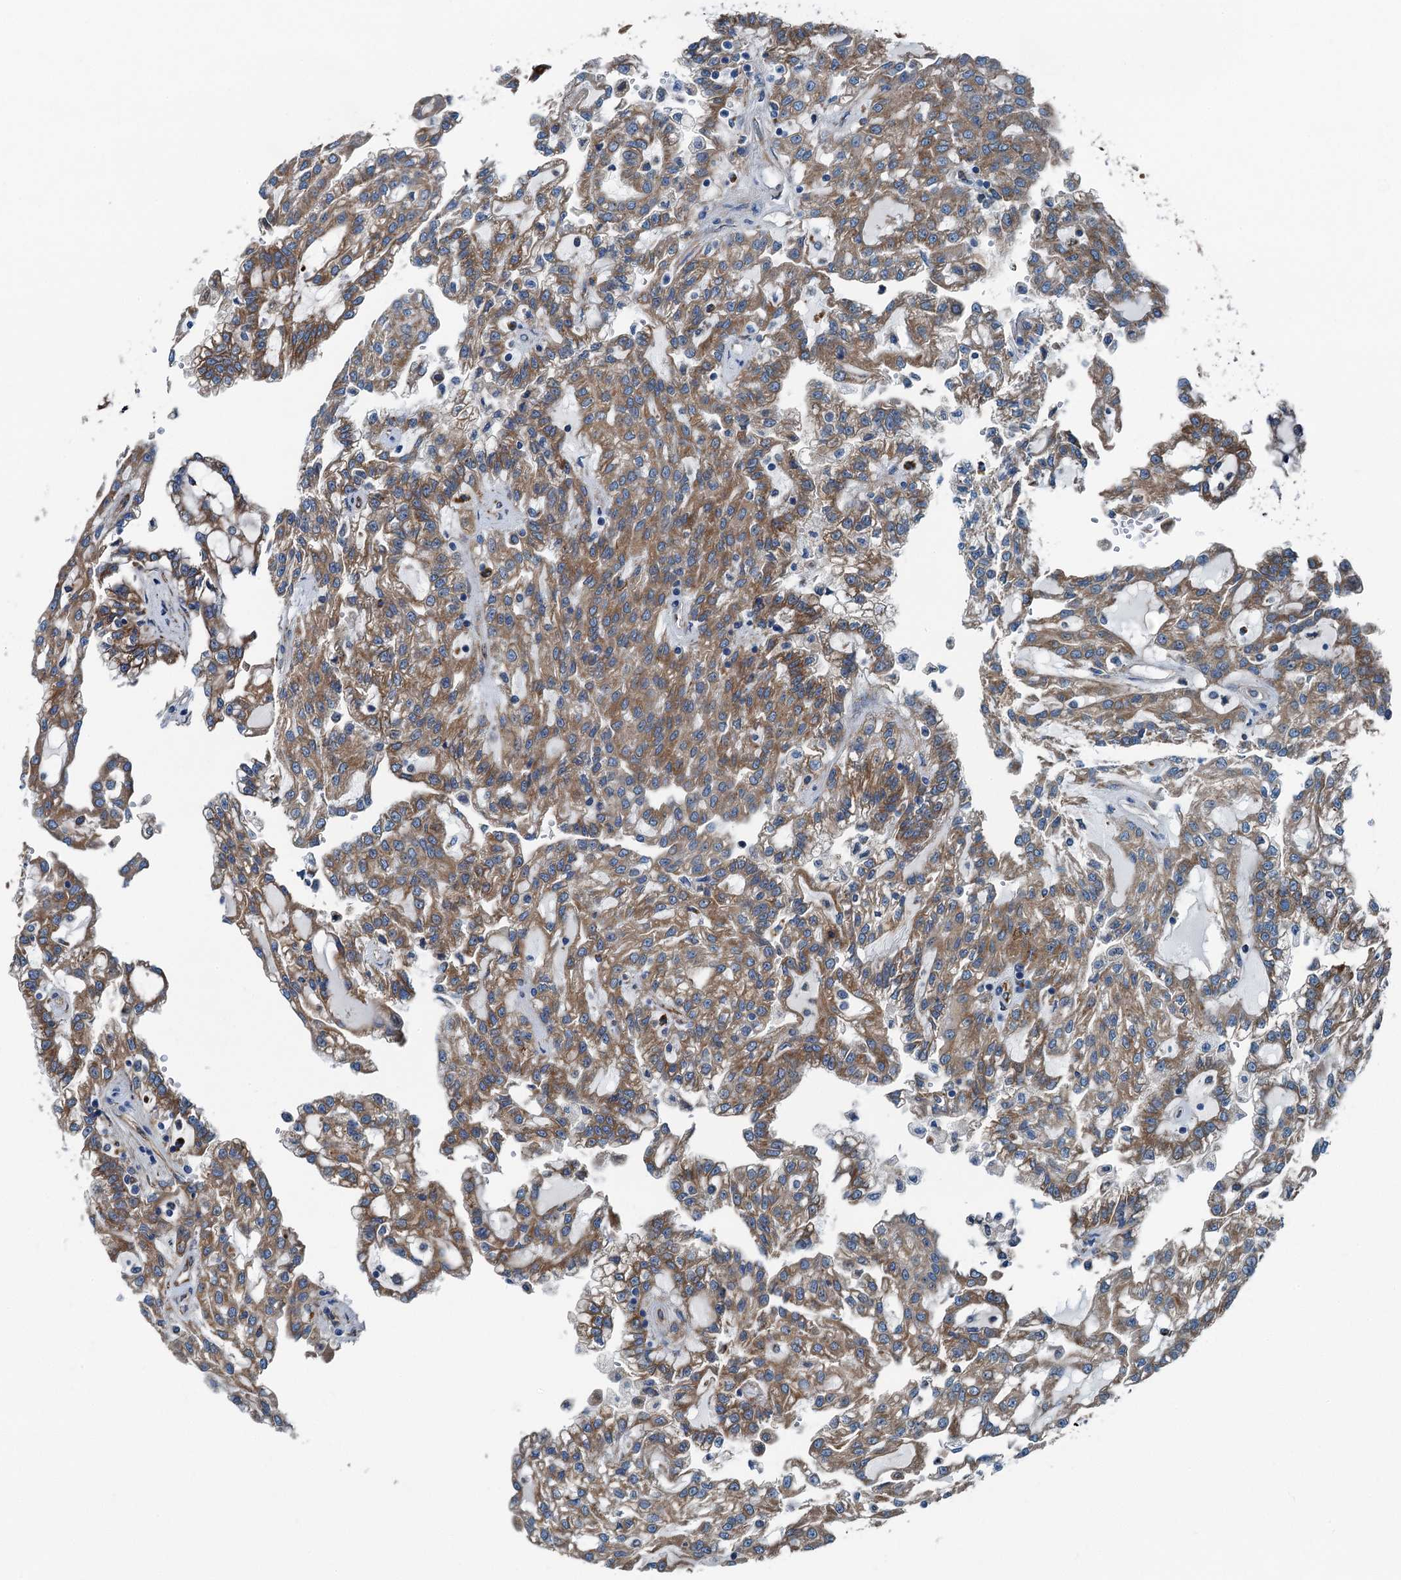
{"staining": {"intensity": "moderate", "quantity": ">75%", "location": "cytoplasmic/membranous"}, "tissue": "renal cancer", "cell_type": "Tumor cells", "image_type": "cancer", "snomed": [{"axis": "morphology", "description": "Adenocarcinoma, NOS"}, {"axis": "topography", "description": "Kidney"}], "caption": "Protein staining by immunohistochemistry (IHC) reveals moderate cytoplasmic/membranous expression in approximately >75% of tumor cells in renal cancer.", "gene": "TAMALIN", "patient": {"sex": "male", "age": 63}}